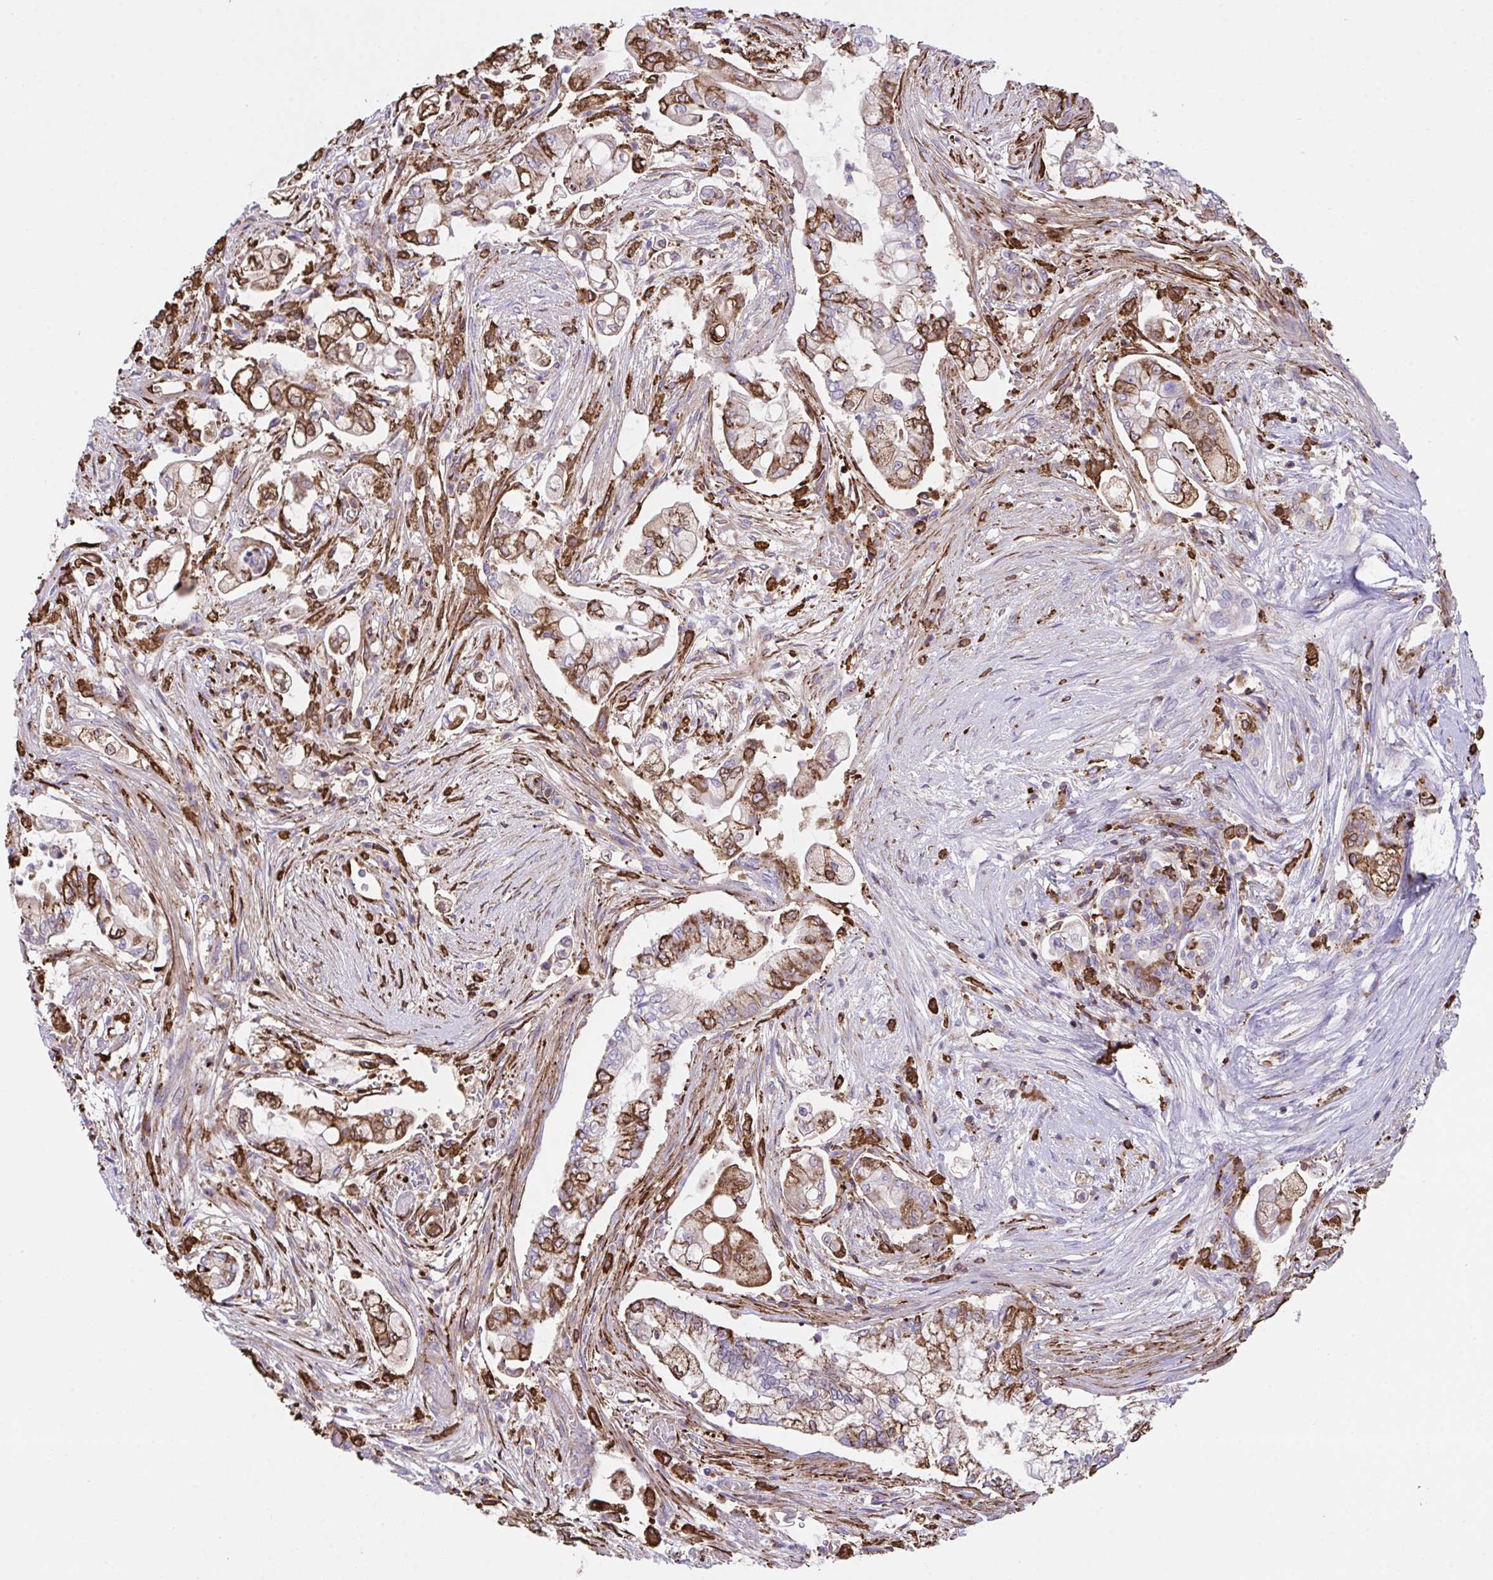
{"staining": {"intensity": "strong", "quantity": "25%-75%", "location": "cytoplasmic/membranous"}, "tissue": "pancreatic cancer", "cell_type": "Tumor cells", "image_type": "cancer", "snomed": [{"axis": "morphology", "description": "Adenocarcinoma, NOS"}, {"axis": "topography", "description": "Pancreas"}], "caption": "This is an image of immunohistochemistry (IHC) staining of adenocarcinoma (pancreatic), which shows strong positivity in the cytoplasmic/membranous of tumor cells.", "gene": "PPIH", "patient": {"sex": "female", "age": 69}}